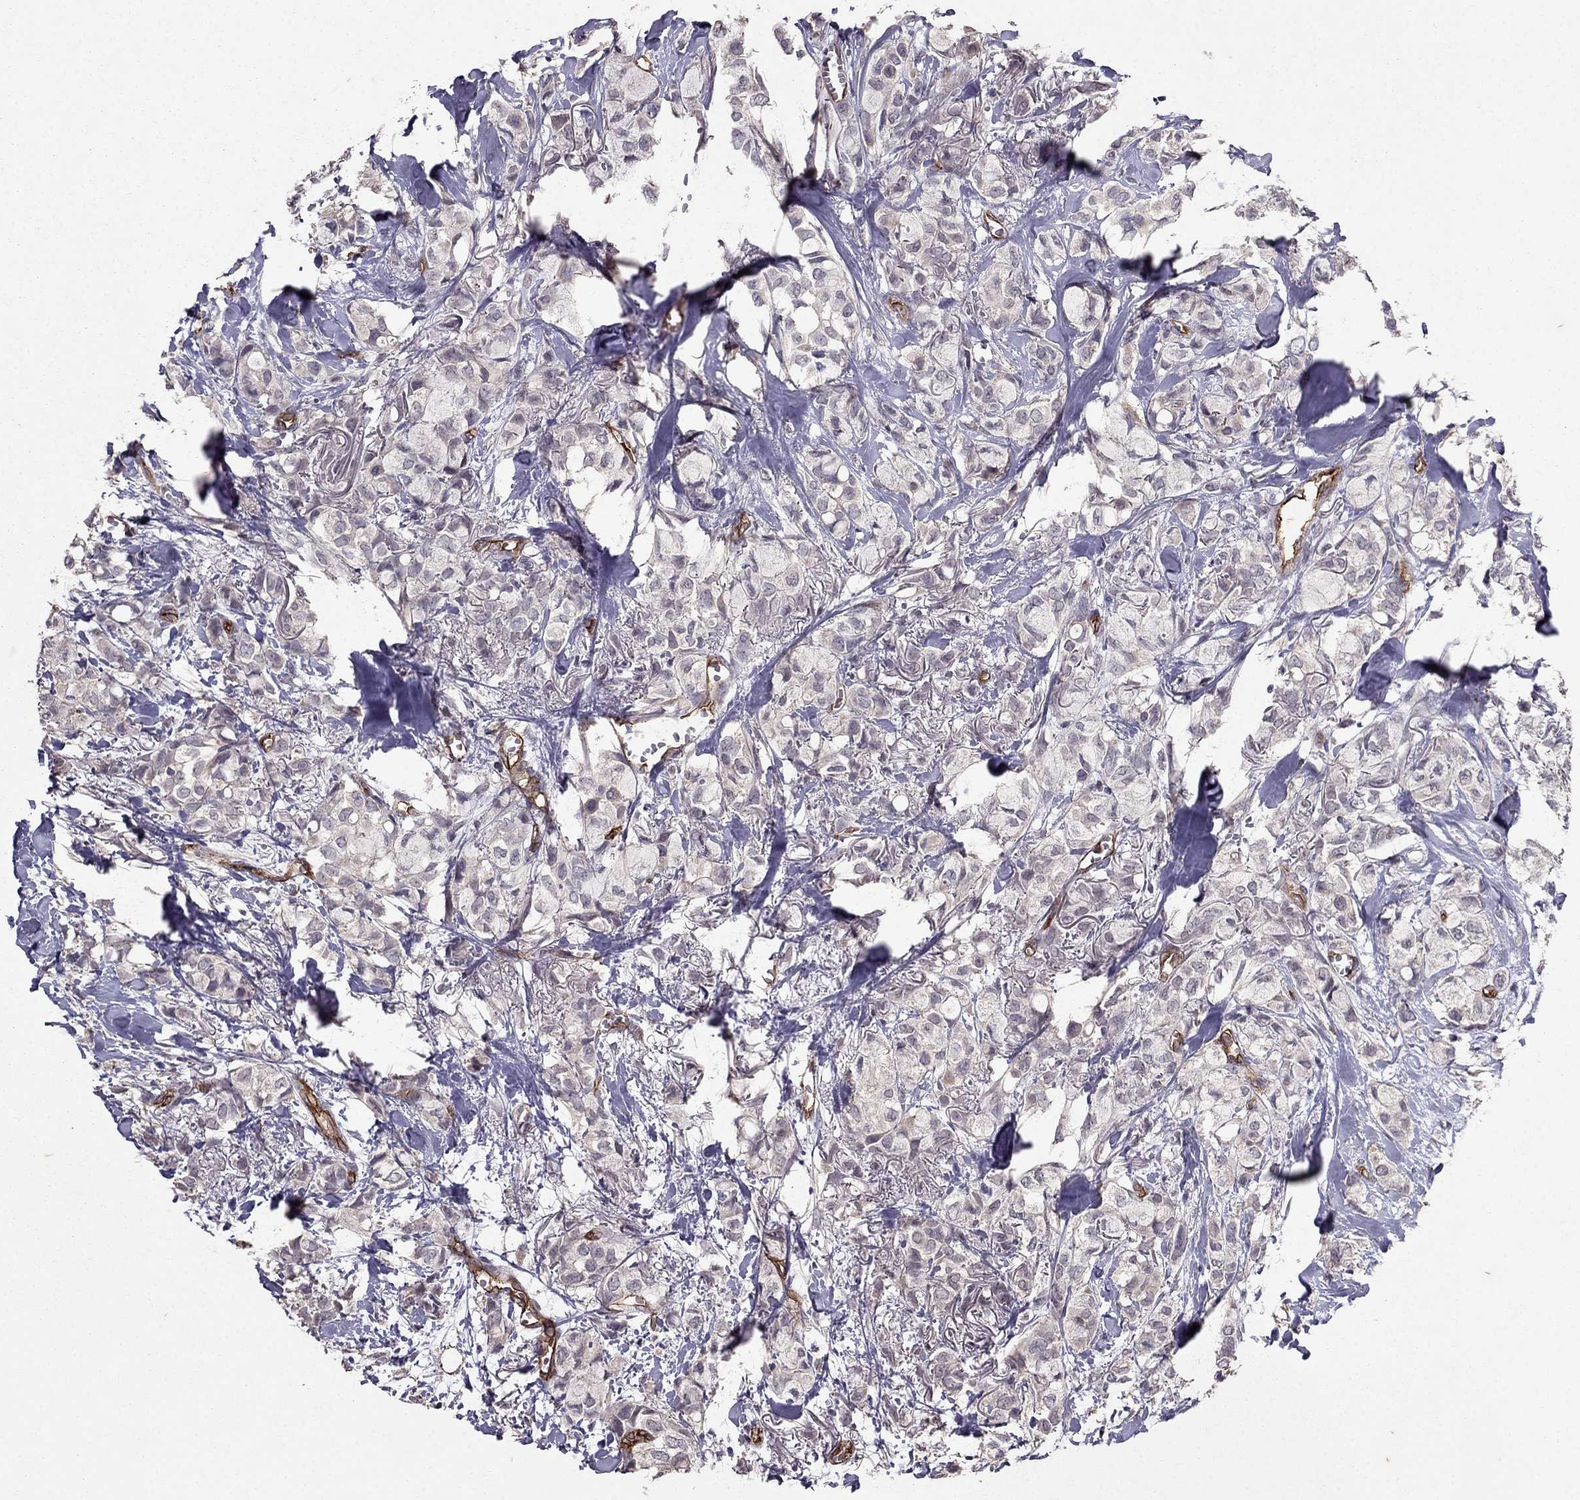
{"staining": {"intensity": "negative", "quantity": "none", "location": "none"}, "tissue": "breast cancer", "cell_type": "Tumor cells", "image_type": "cancer", "snomed": [{"axis": "morphology", "description": "Duct carcinoma"}, {"axis": "topography", "description": "Breast"}], "caption": "Immunohistochemical staining of intraductal carcinoma (breast) displays no significant positivity in tumor cells. (Immunohistochemistry (ihc), brightfield microscopy, high magnification).", "gene": "RASIP1", "patient": {"sex": "female", "age": 85}}